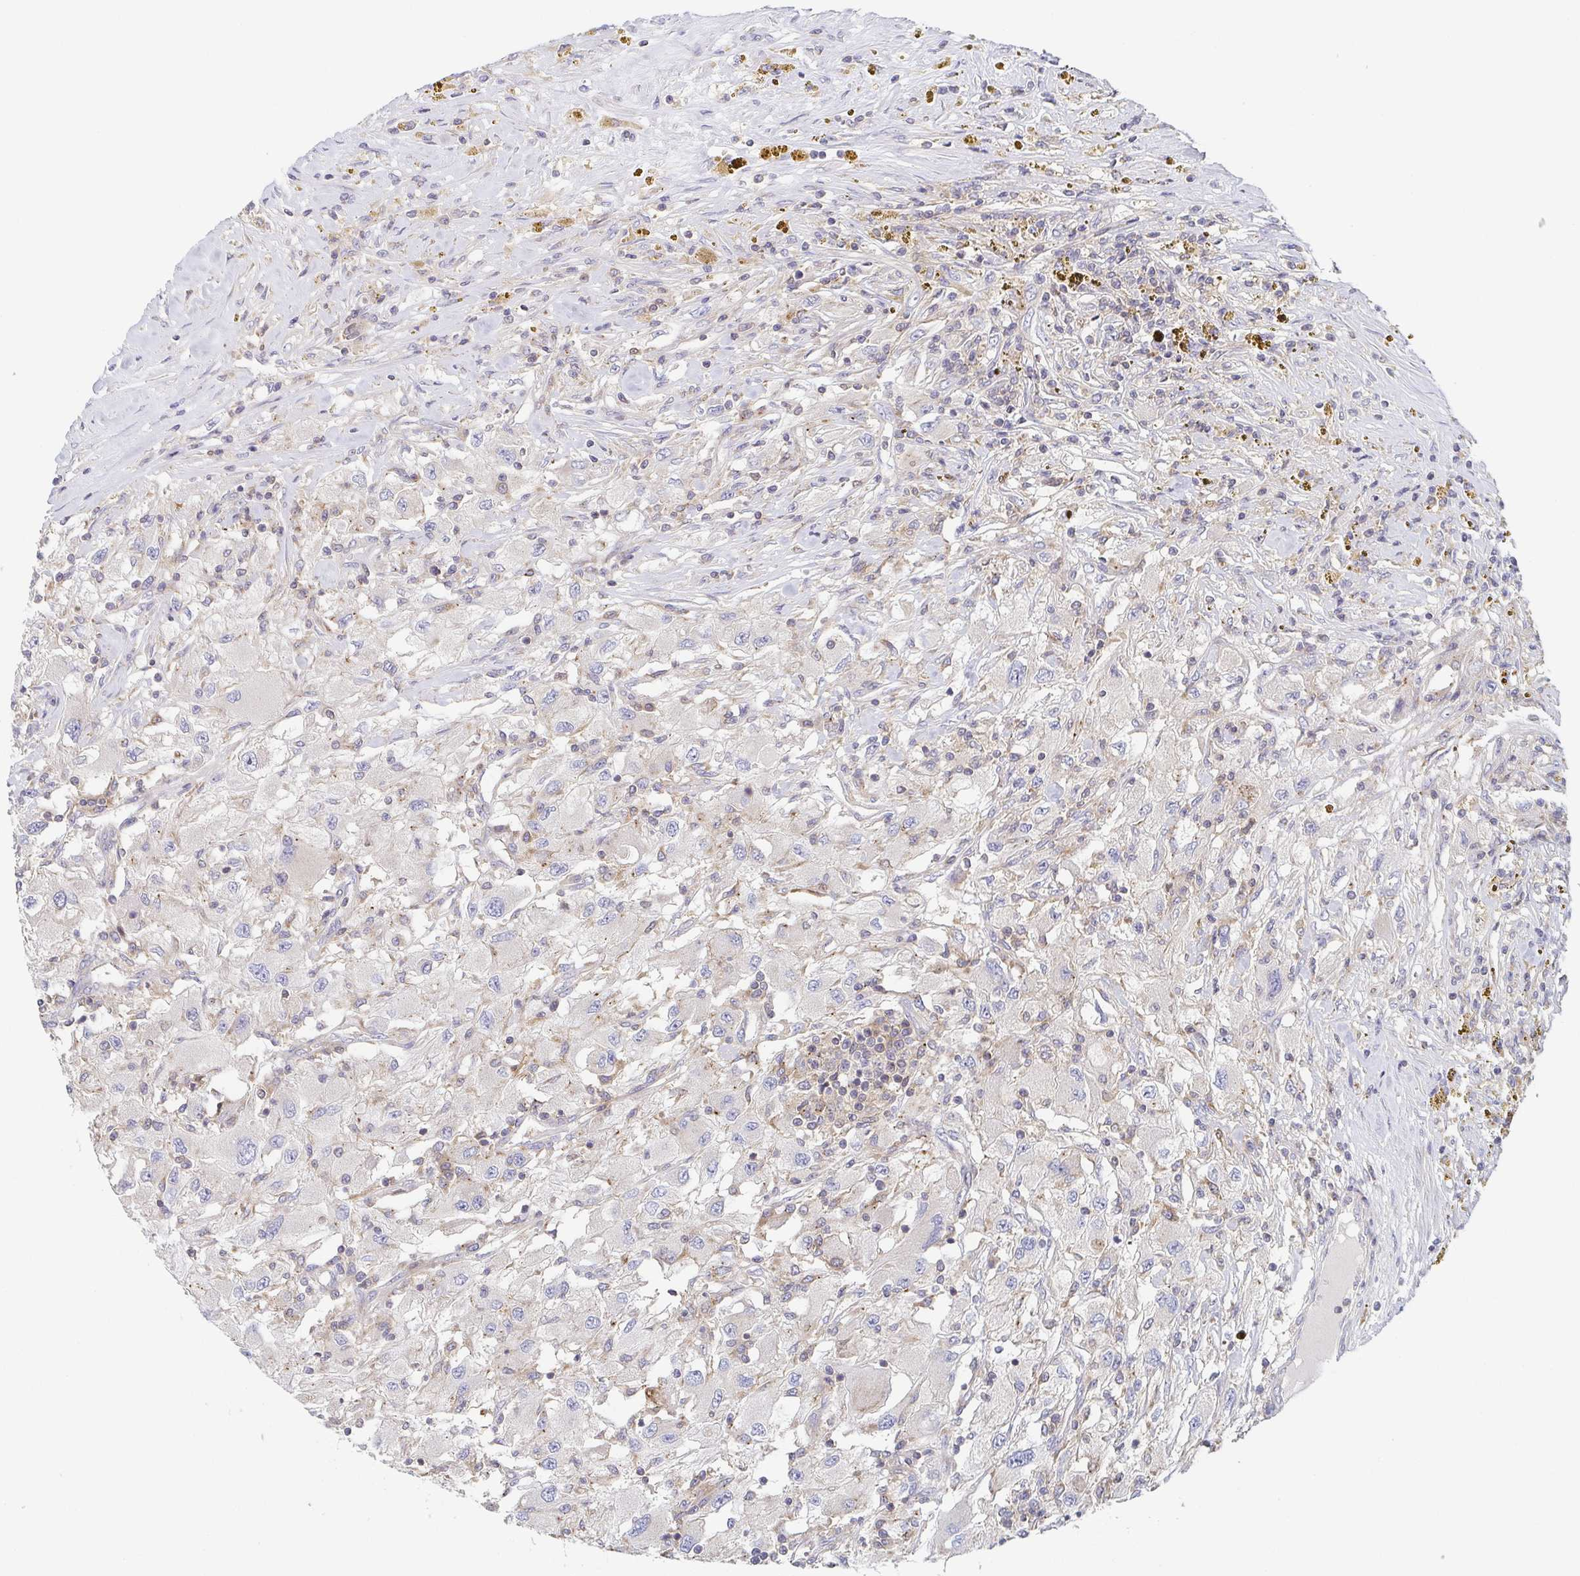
{"staining": {"intensity": "weak", "quantity": "<25%", "location": "cytoplasmic/membranous"}, "tissue": "renal cancer", "cell_type": "Tumor cells", "image_type": "cancer", "snomed": [{"axis": "morphology", "description": "Adenocarcinoma, NOS"}, {"axis": "topography", "description": "Kidney"}], "caption": "Immunohistochemical staining of human adenocarcinoma (renal) demonstrates no significant positivity in tumor cells.", "gene": "TUFT1", "patient": {"sex": "female", "age": 67}}